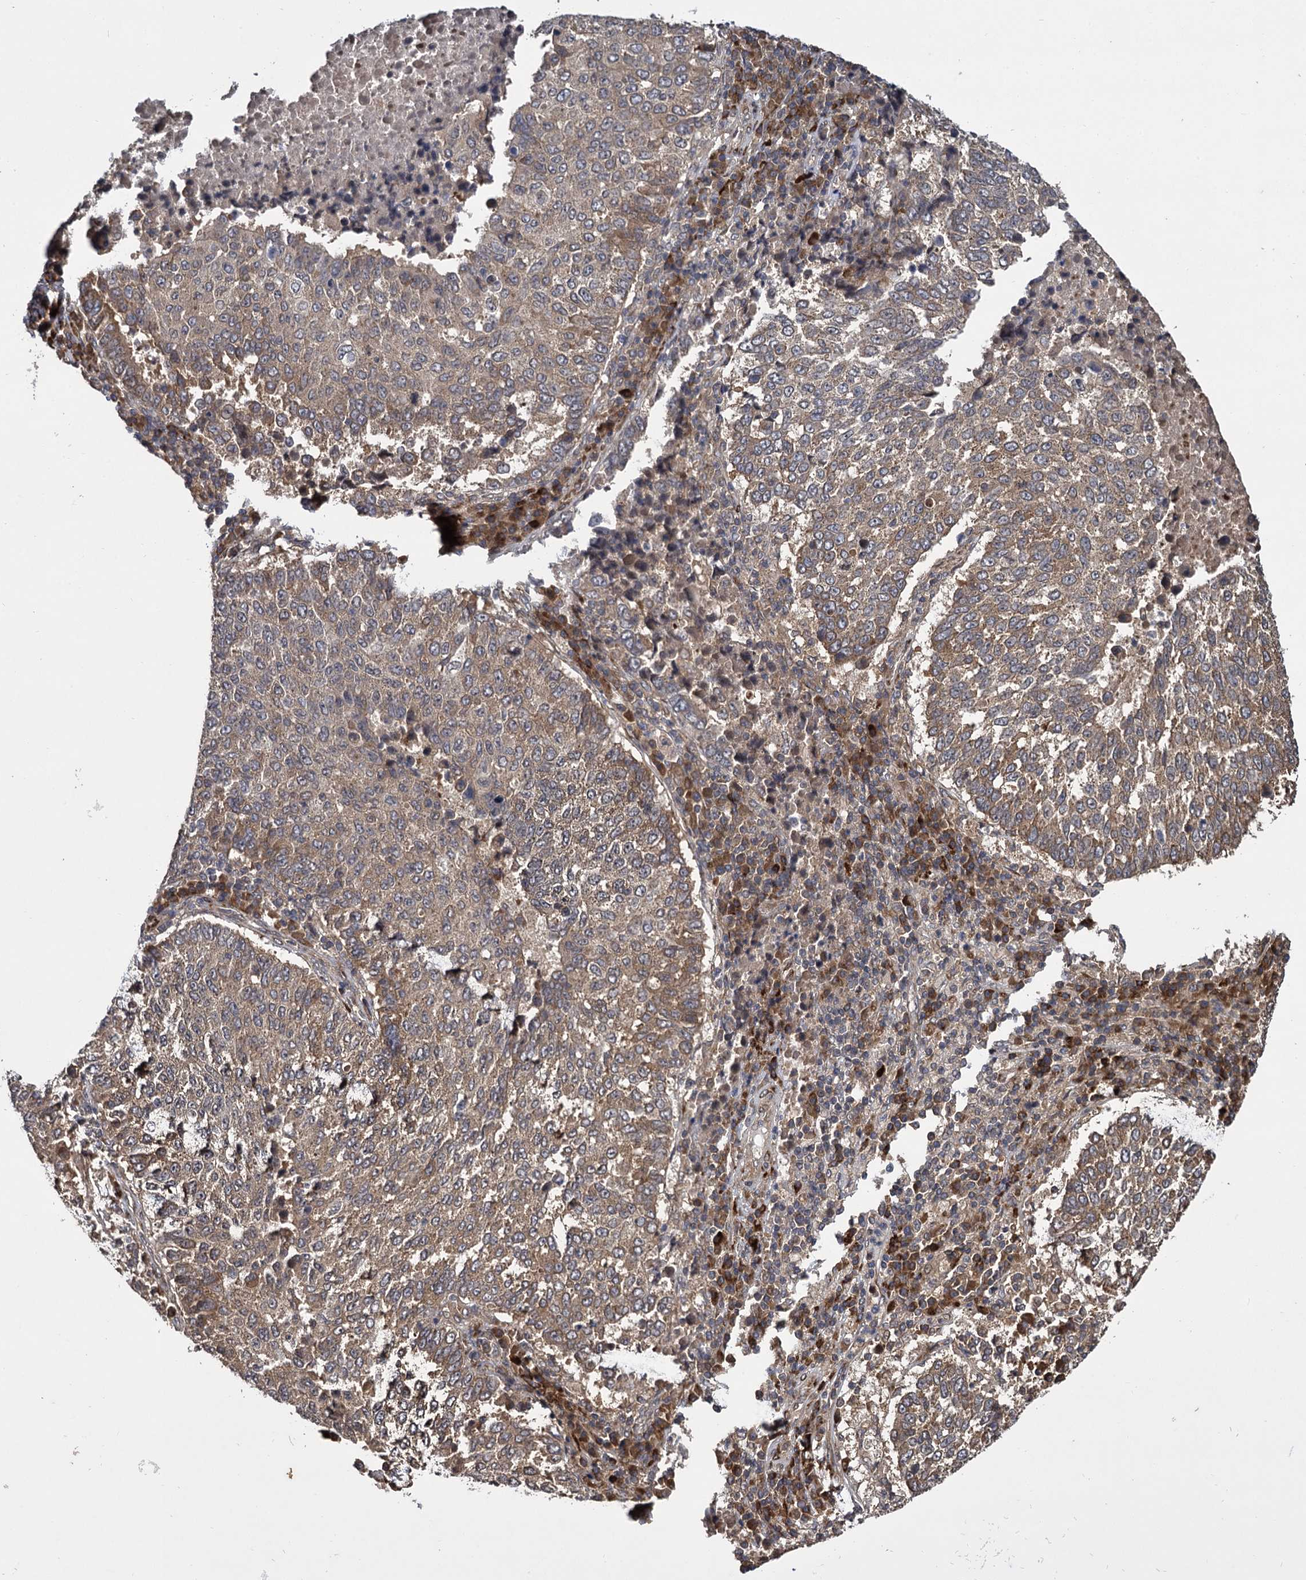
{"staining": {"intensity": "moderate", "quantity": ">75%", "location": "cytoplasmic/membranous"}, "tissue": "lung cancer", "cell_type": "Tumor cells", "image_type": "cancer", "snomed": [{"axis": "morphology", "description": "Squamous cell carcinoma, NOS"}, {"axis": "topography", "description": "Lung"}], "caption": "Approximately >75% of tumor cells in human lung squamous cell carcinoma display moderate cytoplasmic/membranous protein staining as visualized by brown immunohistochemical staining.", "gene": "INPPL1", "patient": {"sex": "male", "age": 73}}